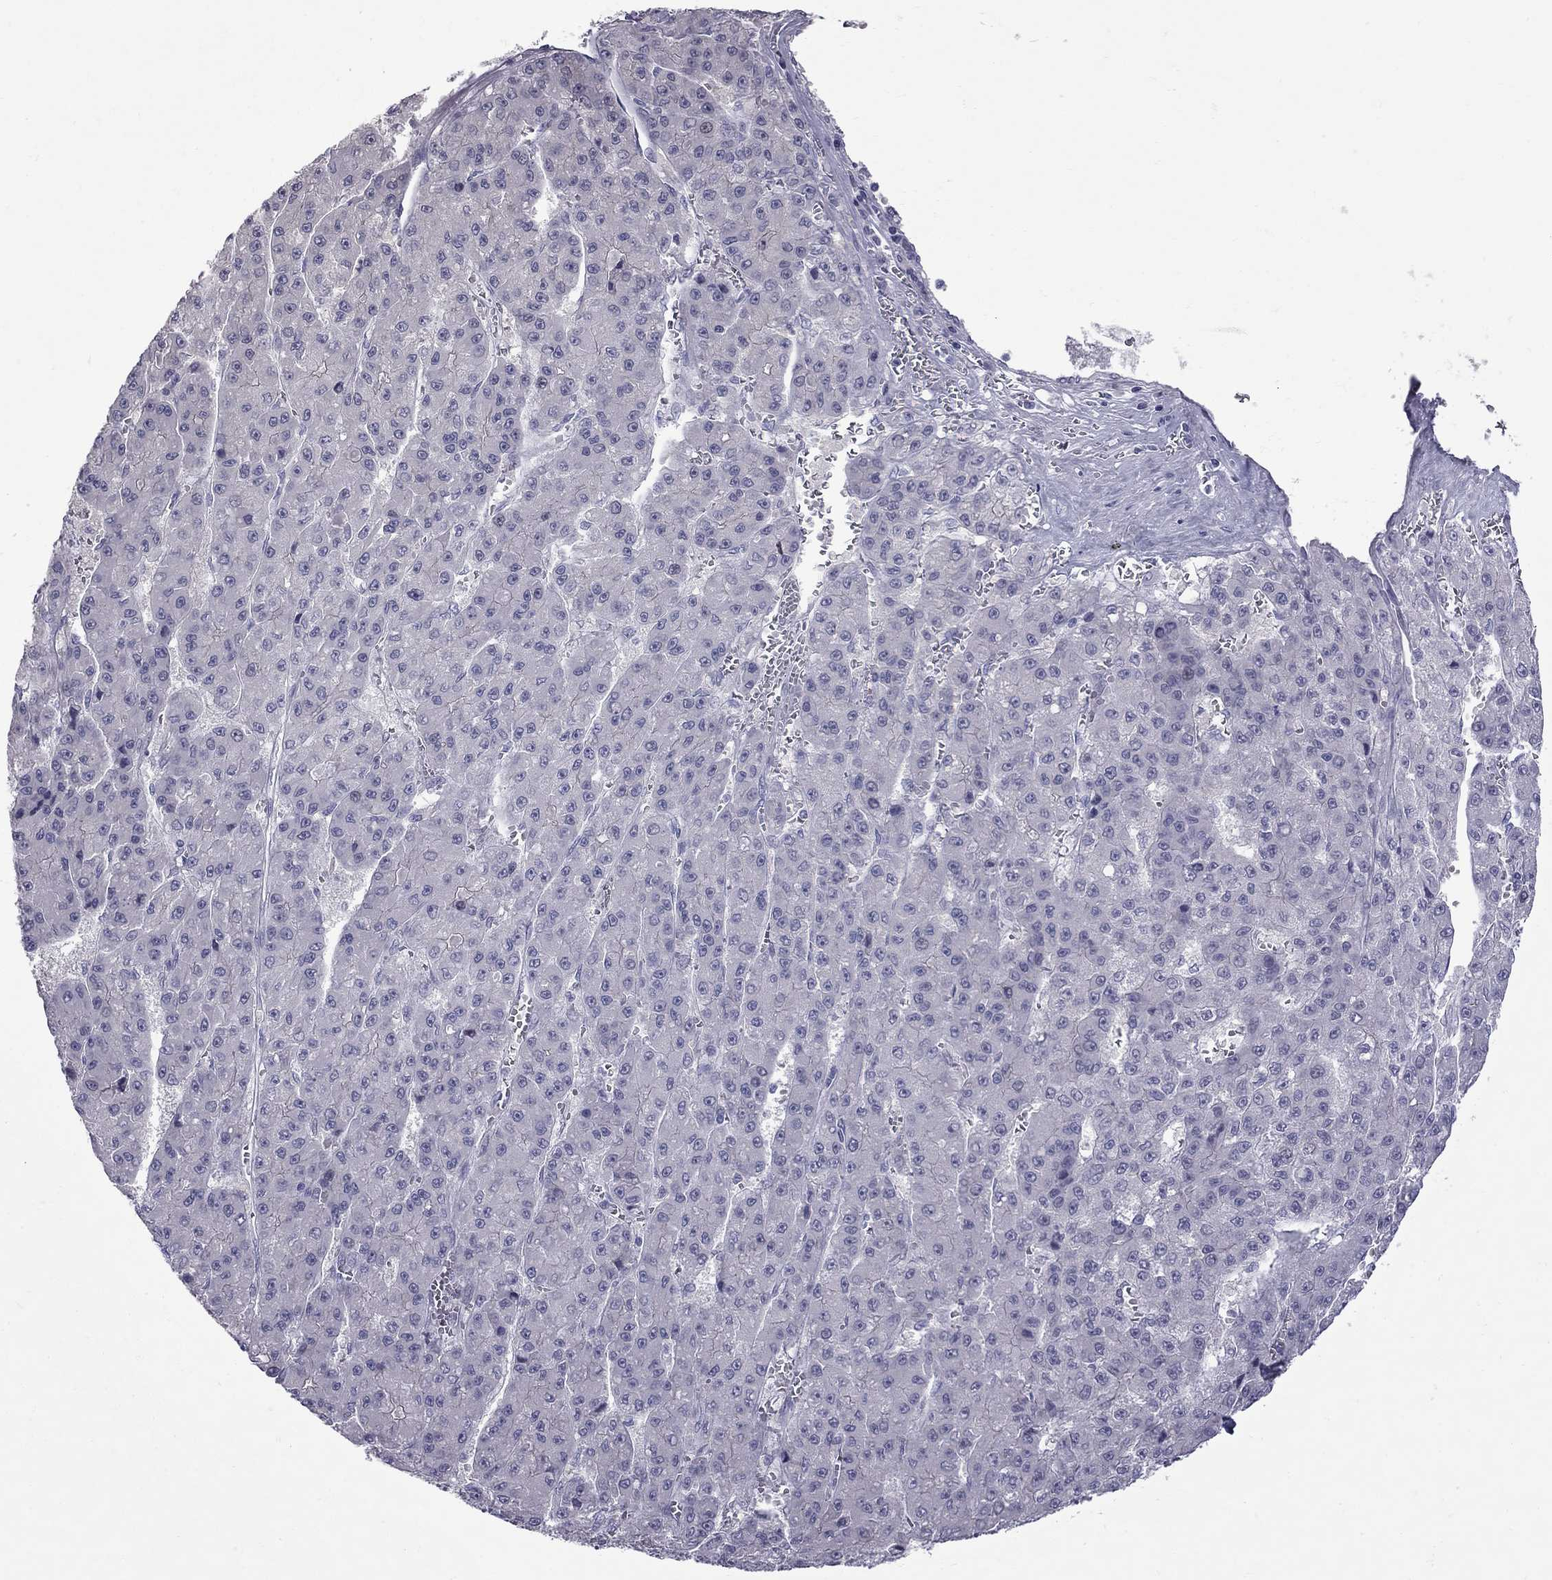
{"staining": {"intensity": "negative", "quantity": "none", "location": "none"}, "tissue": "liver cancer", "cell_type": "Tumor cells", "image_type": "cancer", "snomed": [{"axis": "morphology", "description": "Carcinoma, Hepatocellular, NOS"}, {"axis": "topography", "description": "Liver"}], "caption": "Image shows no protein staining in tumor cells of liver cancer (hepatocellular carcinoma) tissue.", "gene": "NRARP", "patient": {"sex": "male", "age": 70}}